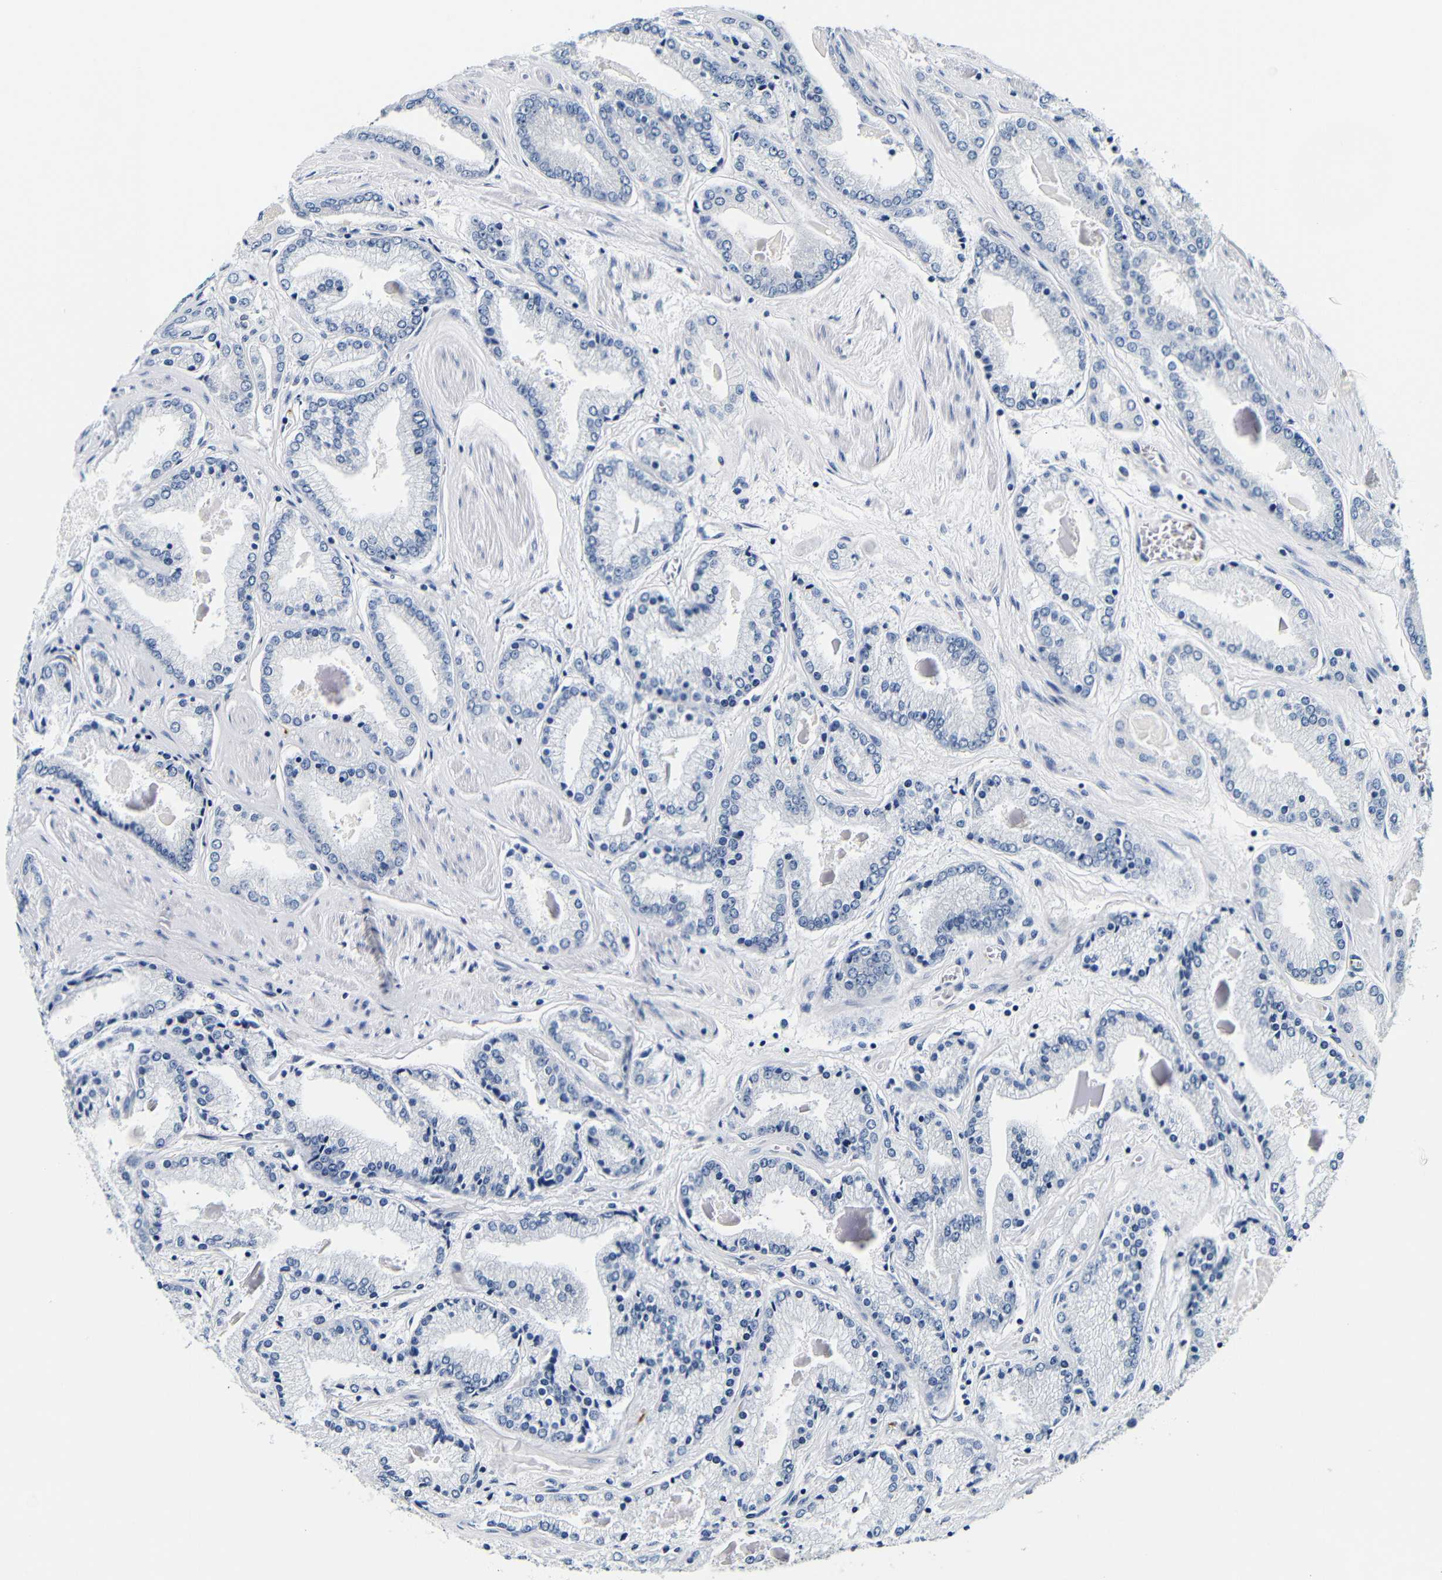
{"staining": {"intensity": "negative", "quantity": "none", "location": "none"}, "tissue": "prostate cancer", "cell_type": "Tumor cells", "image_type": "cancer", "snomed": [{"axis": "morphology", "description": "Adenocarcinoma, High grade"}, {"axis": "topography", "description": "Prostate"}], "caption": "DAB (3,3'-diaminobenzidine) immunohistochemical staining of human prostate adenocarcinoma (high-grade) exhibits no significant staining in tumor cells. (DAB (3,3'-diaminobenzidine) immunohistochemistry, high magnification).", "gene": "GP1BA", "patient": {"sex": "male", "age": 59}}